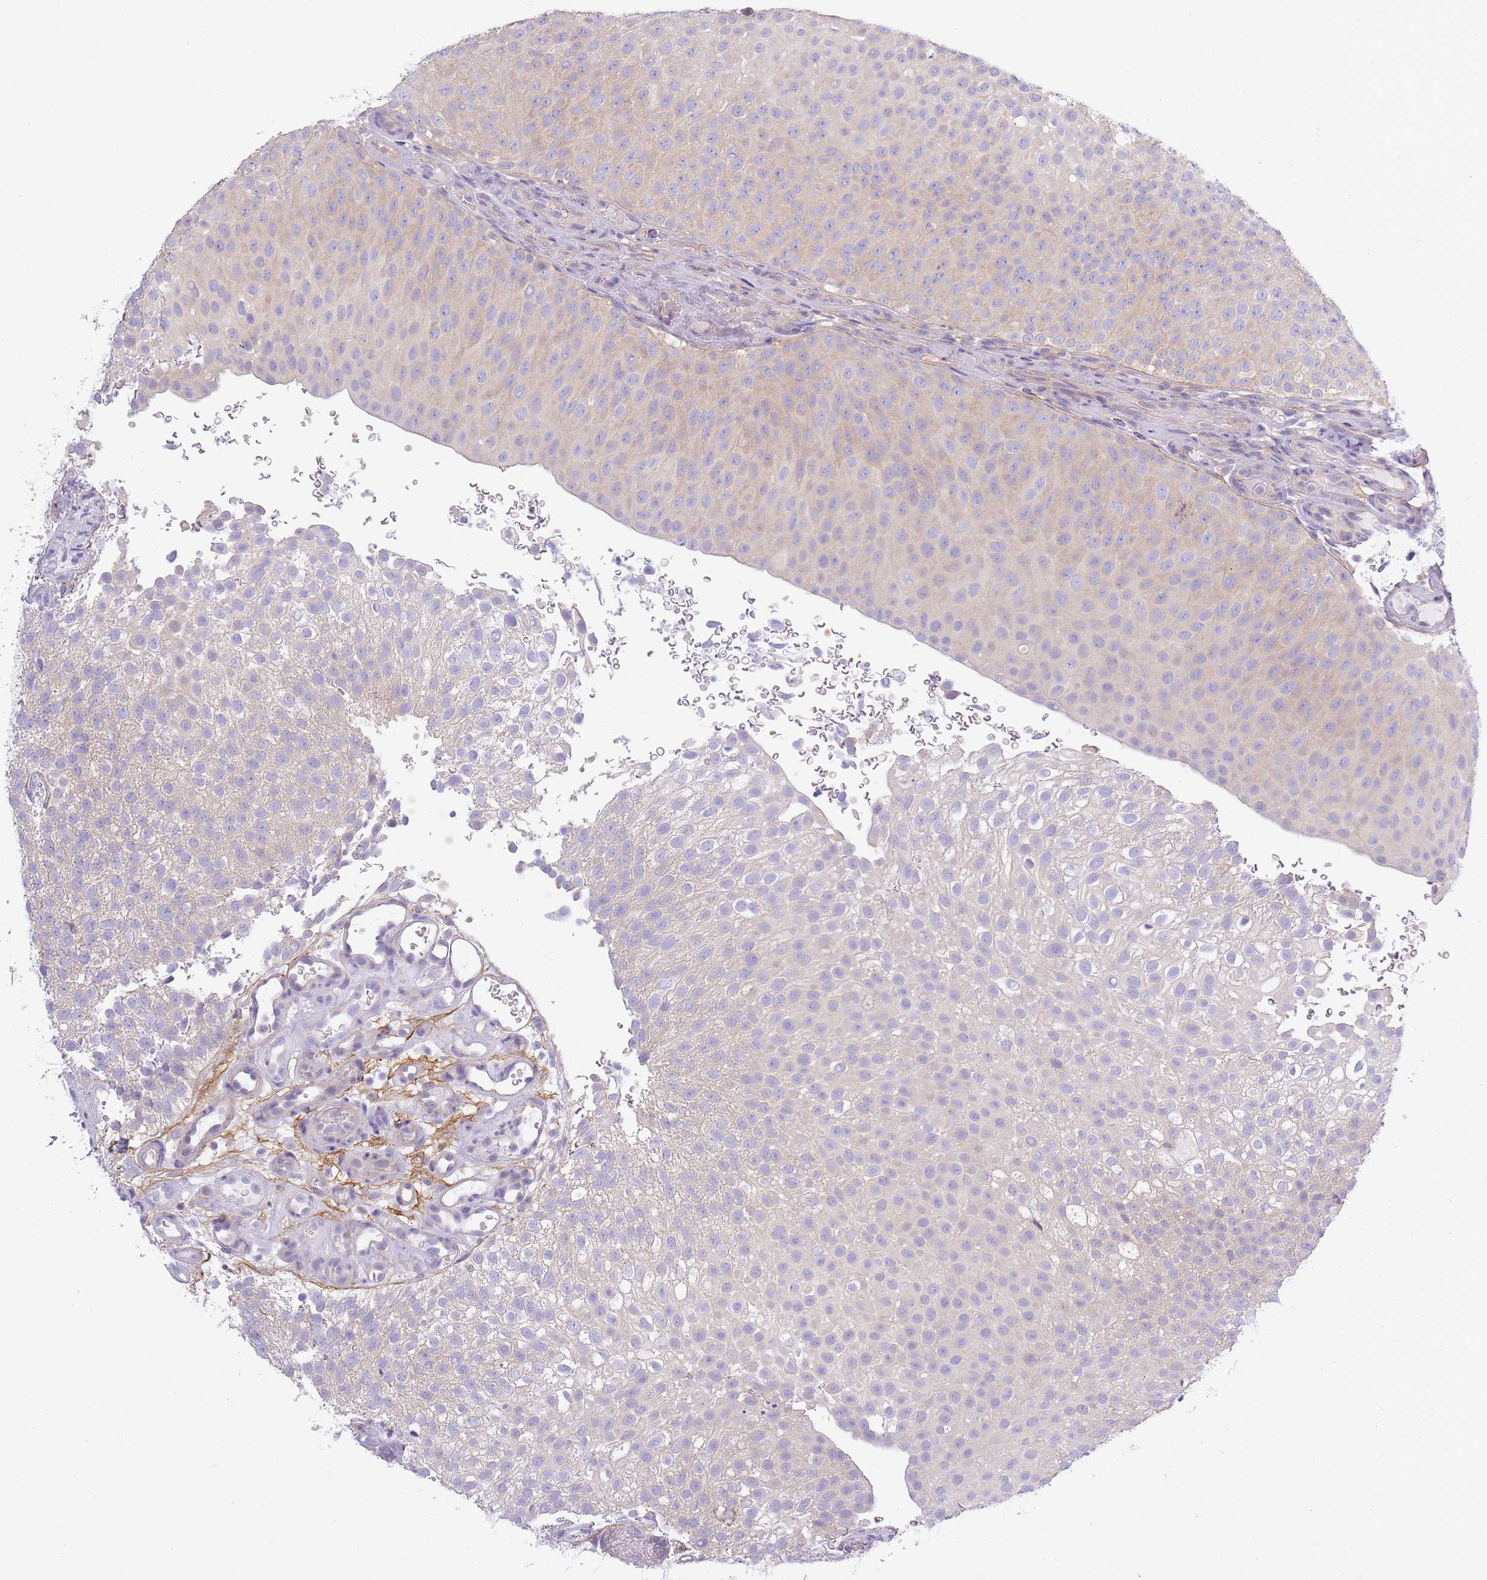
{"staining": {"intensity": "weak", "quantity": "<25%", "location": "cytoplasmic/membranous"}, "tissue": "urothelial cancer", "cell_type": "Tumor cells", "image_type": "cancer", "snomed": [{"axis": "morphology", "description": "Urothelial carcinoma, Low grade"}, {"axis": "topography", "description": "Urinary bladder"}], "caption": "Immunohistochemical staining of human urothelial carcinoma (low-grade) reveals no significant expression in tumor cells.", "gene": "AP3M2", "patient": {"sex": "male", "age": 78}}